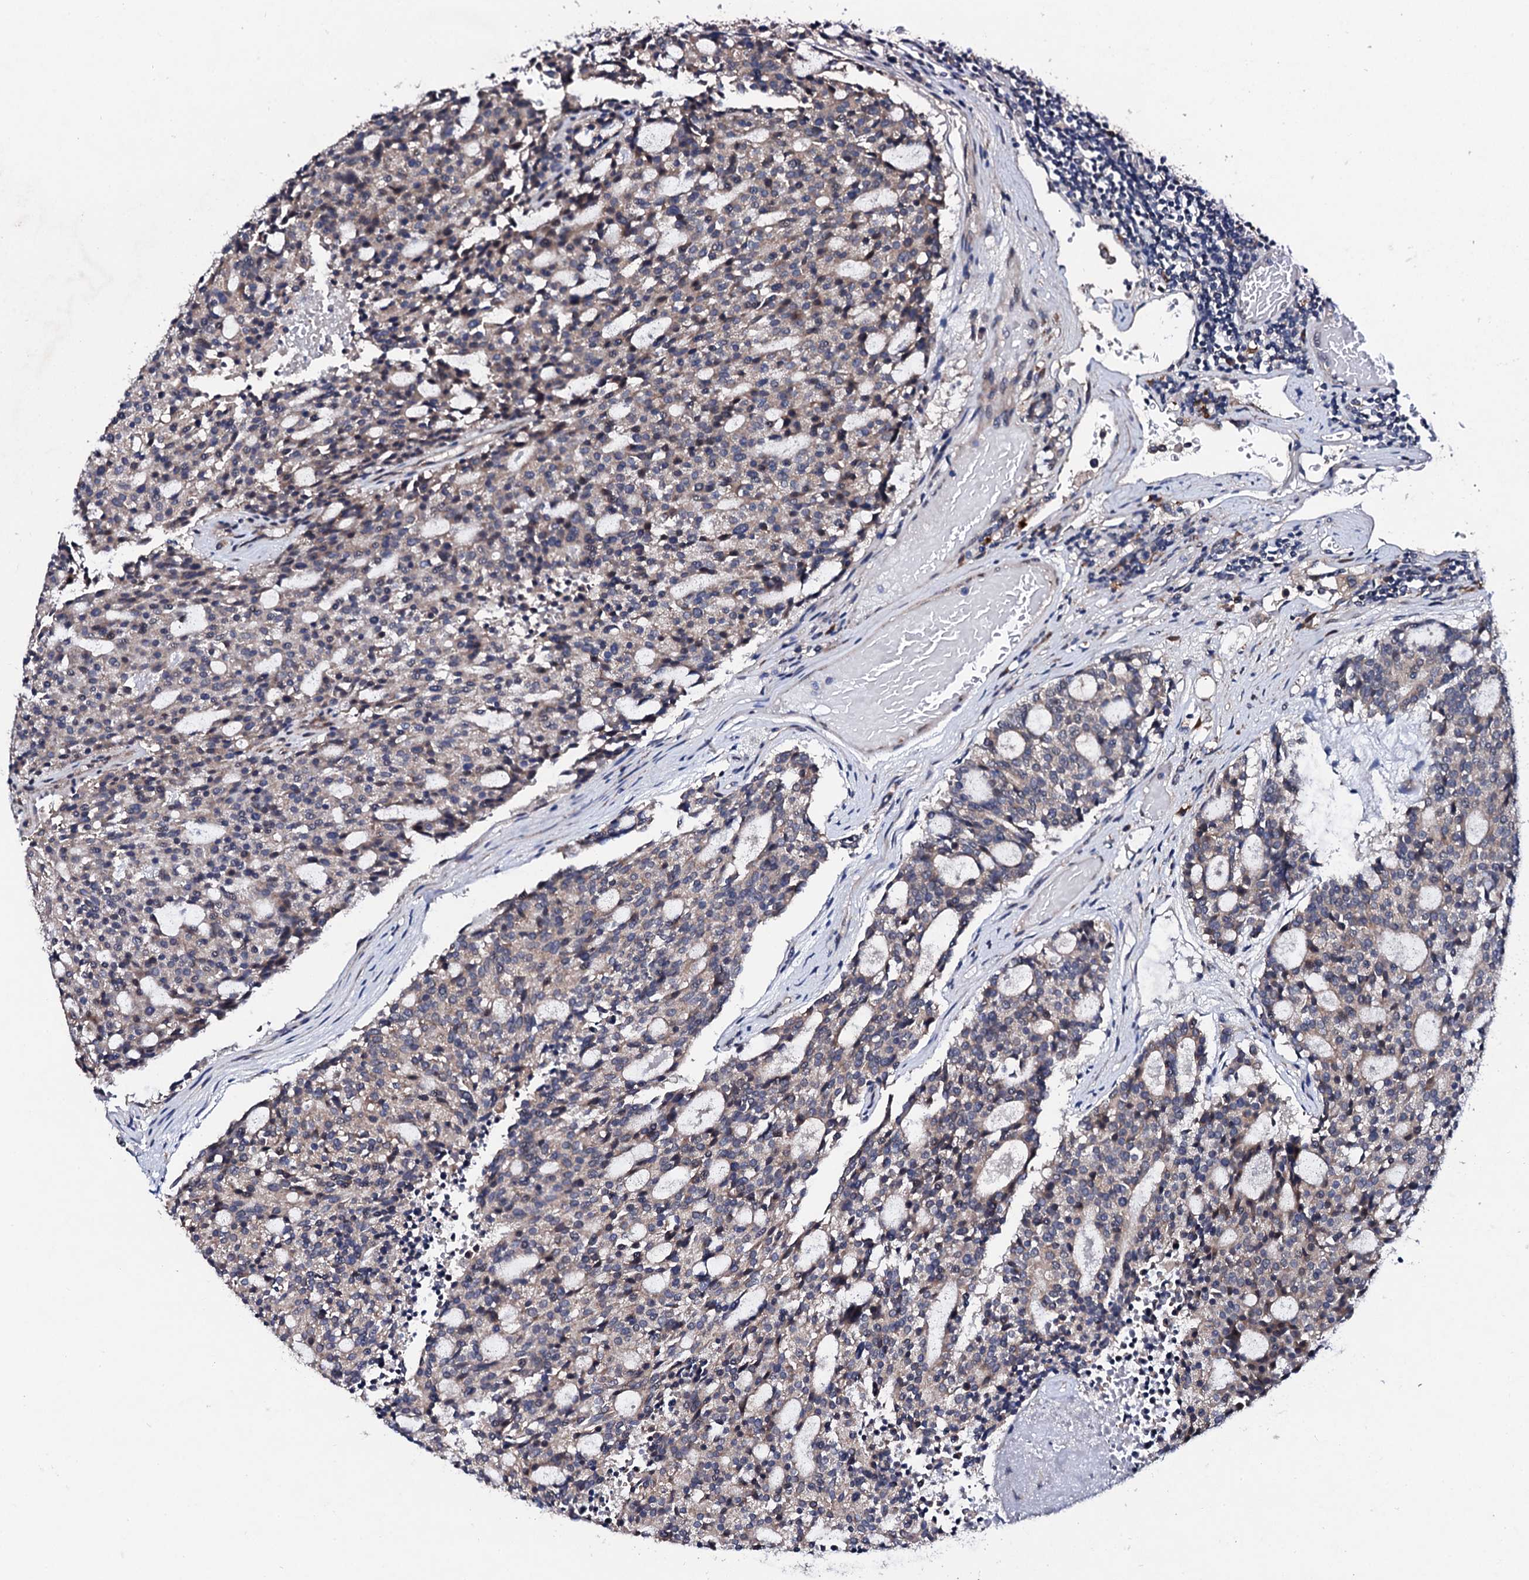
{"staining": {"intensity": "weak", "quantity": "<25%", "location": "cytoplasmic/membranous"}, "tissue": "carcinoid", "cell_type": "Tumor cells", "image_type": "cancer", "snomed": [{"axis": "morphology", "description": "Carcinoid, malignant, NOS"}, {"axis": "topography", "description": "Pancreas"}], "caption": "This is an IHC histopathology image of human carcinoid. There is no expression in tumor cells.", "gene": "IP6K1", "patient": {"sex": "female", "age": 54}}